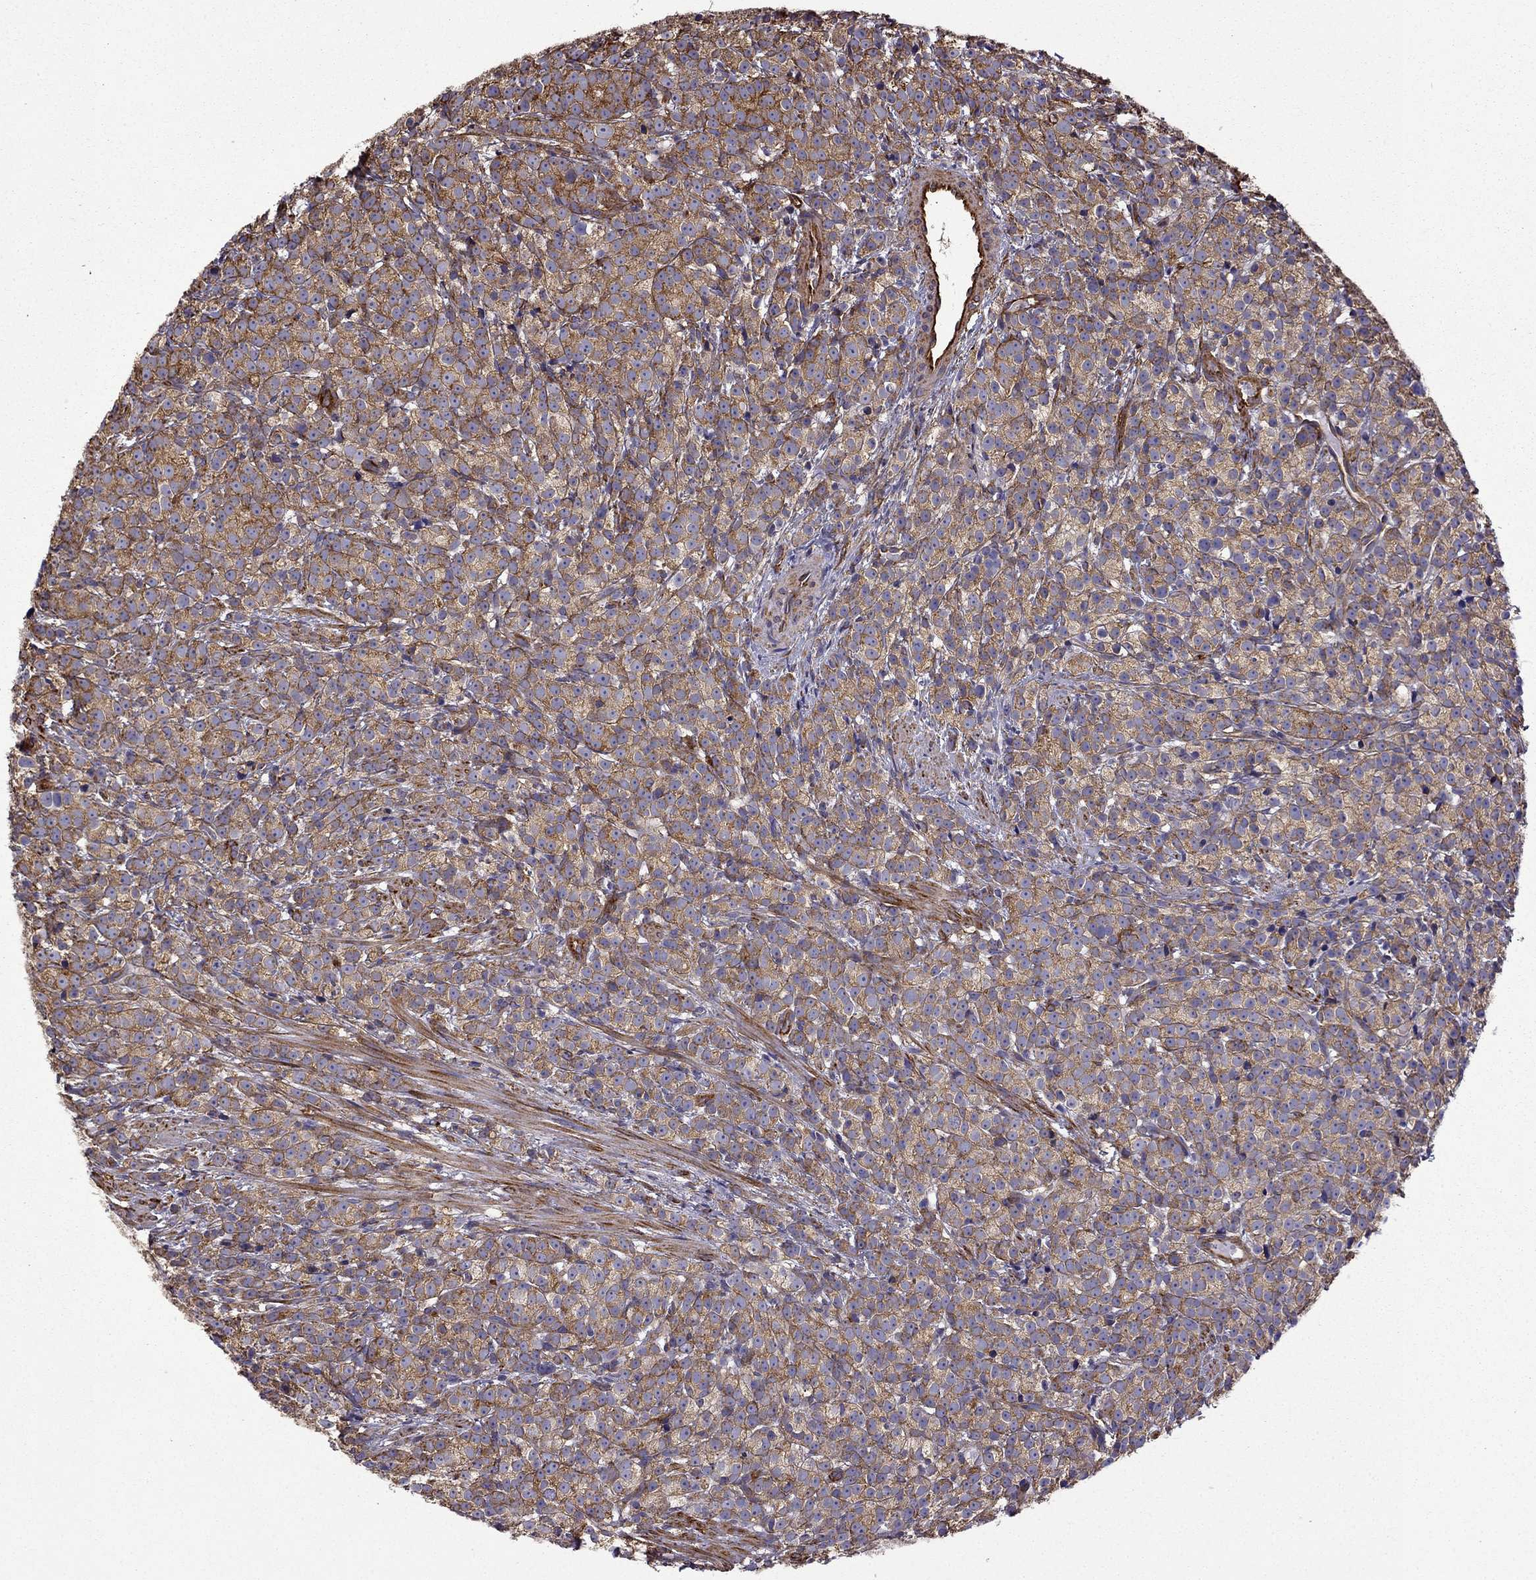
{"staining": {"intensity": "strong", "quantity": ">75%", "location": "cytoplasmic/membranous"}, "tissue": "prostate cancer", "cell_type": "Tumor cells", "image_type": "cancer", "snomed": [{"axis": "morphology", "description": "Adenocarcinoma, High grade"}, {"axis": "topography", "description": "Prostate"}], "caption": "Strong cytoplasmic/membranous staining for a protein is seen in approximately >75% of tumor cells of high-grade adenocarcinoma (prostate) using immunohistochemistry (IHC).", "gene": "MAP4", "patient": {"sex": "male", "age": 53}}